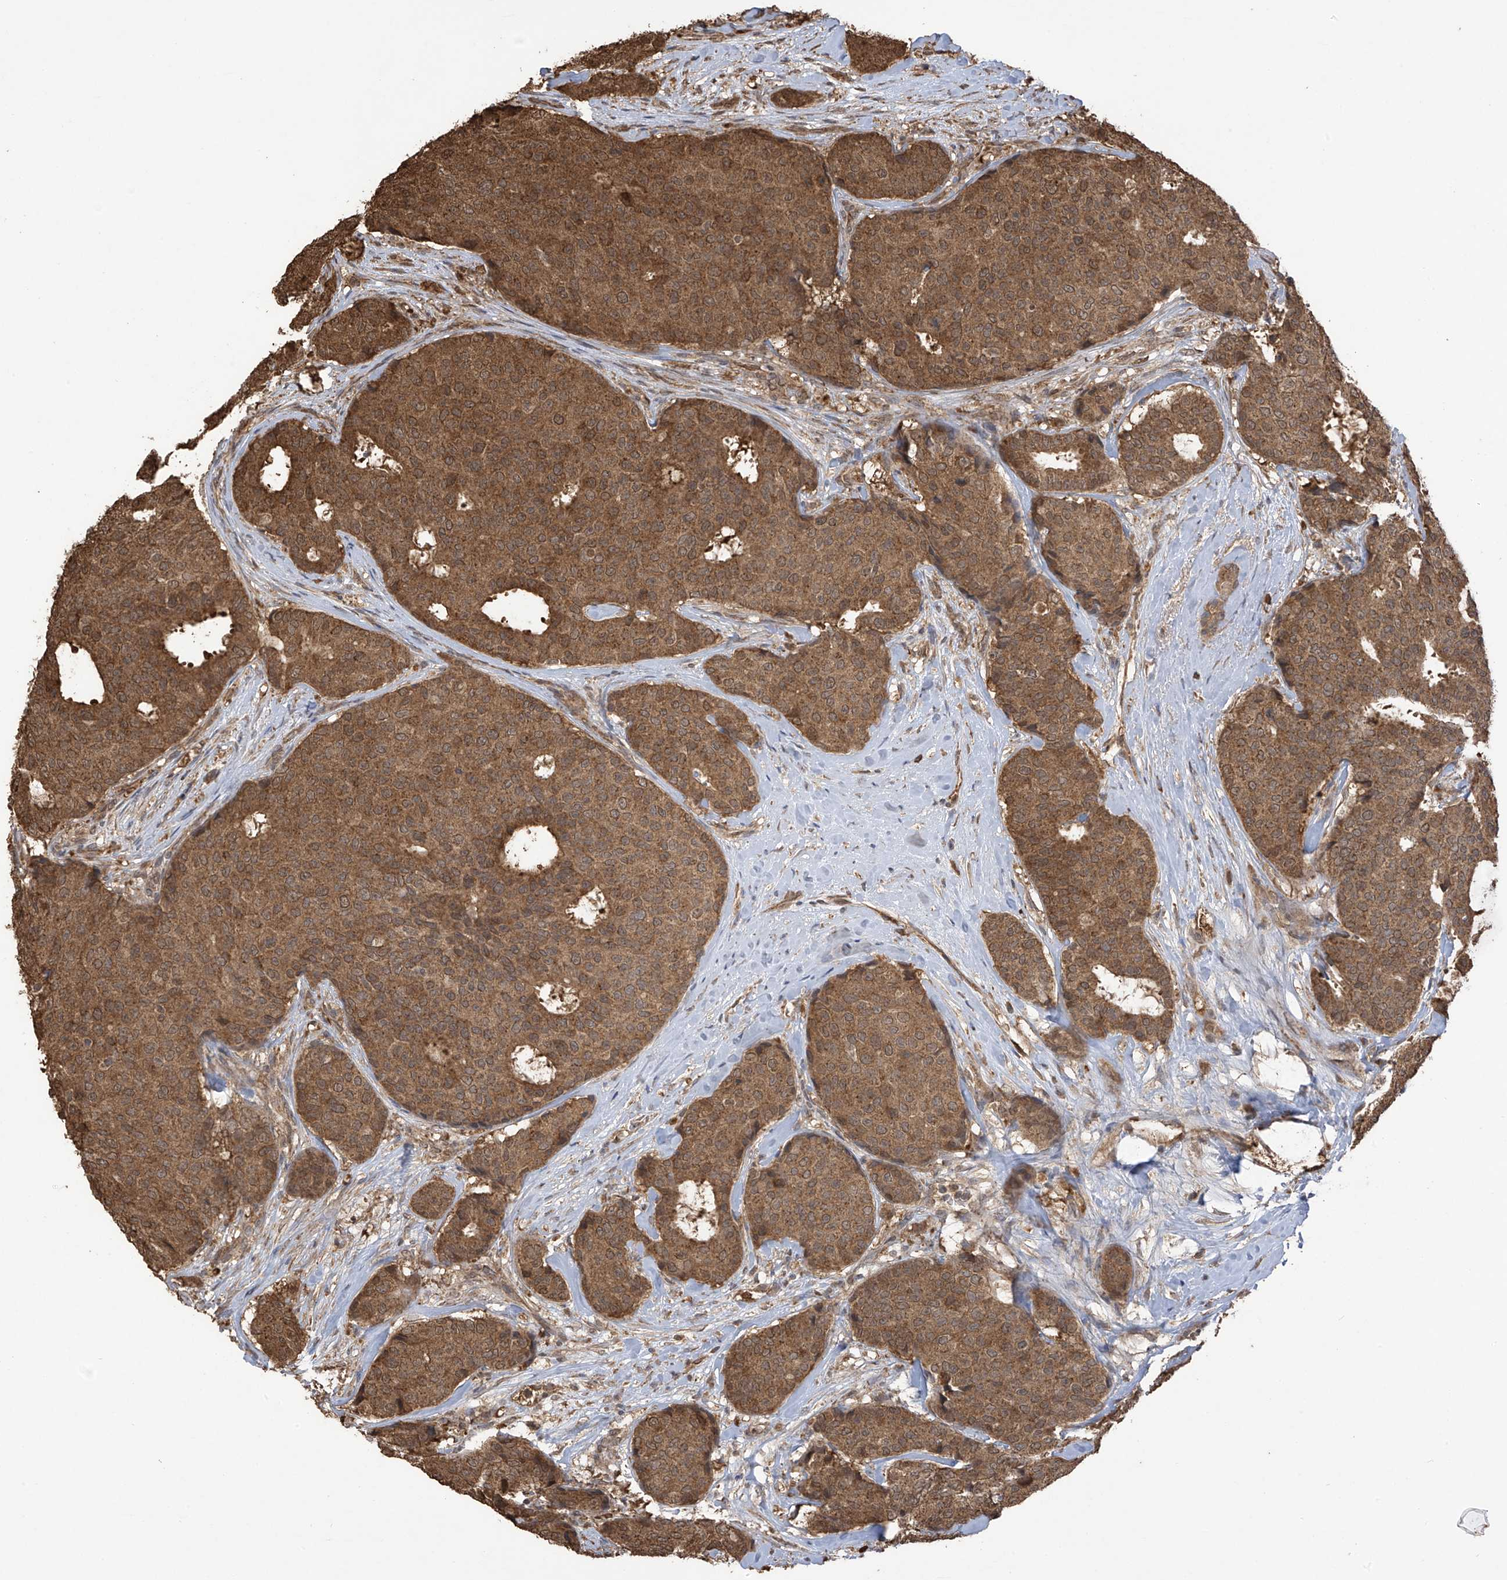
{"staining": {"intensity": "moderate", "quantity": ">75%", "location": "cytoplasmic/membranous"}, "tissue": "breast cancer", "cell_type": "Tumor cells", "image_type": "cancer", "snomed": [{"axis": "morphology", "description": "Duct carcinoma"}, {"axis": "topography", "description": "Breast"}], "caption": "Immunohistochemistry (IHC) staining of breast infiltrating ductal carcinoma, which reveals medium levels of moderate cytoplasmic/membranous staining in about >75% of tumor cells indicating moderate cytoplasmic/membranous protein expression. The staining was performed using DAB (brown) for protein detection and nuclei were counterstained in hematoxylin (blue).", "gene": "PNPT1", "patient": {"sex": "female", "age": 75}}